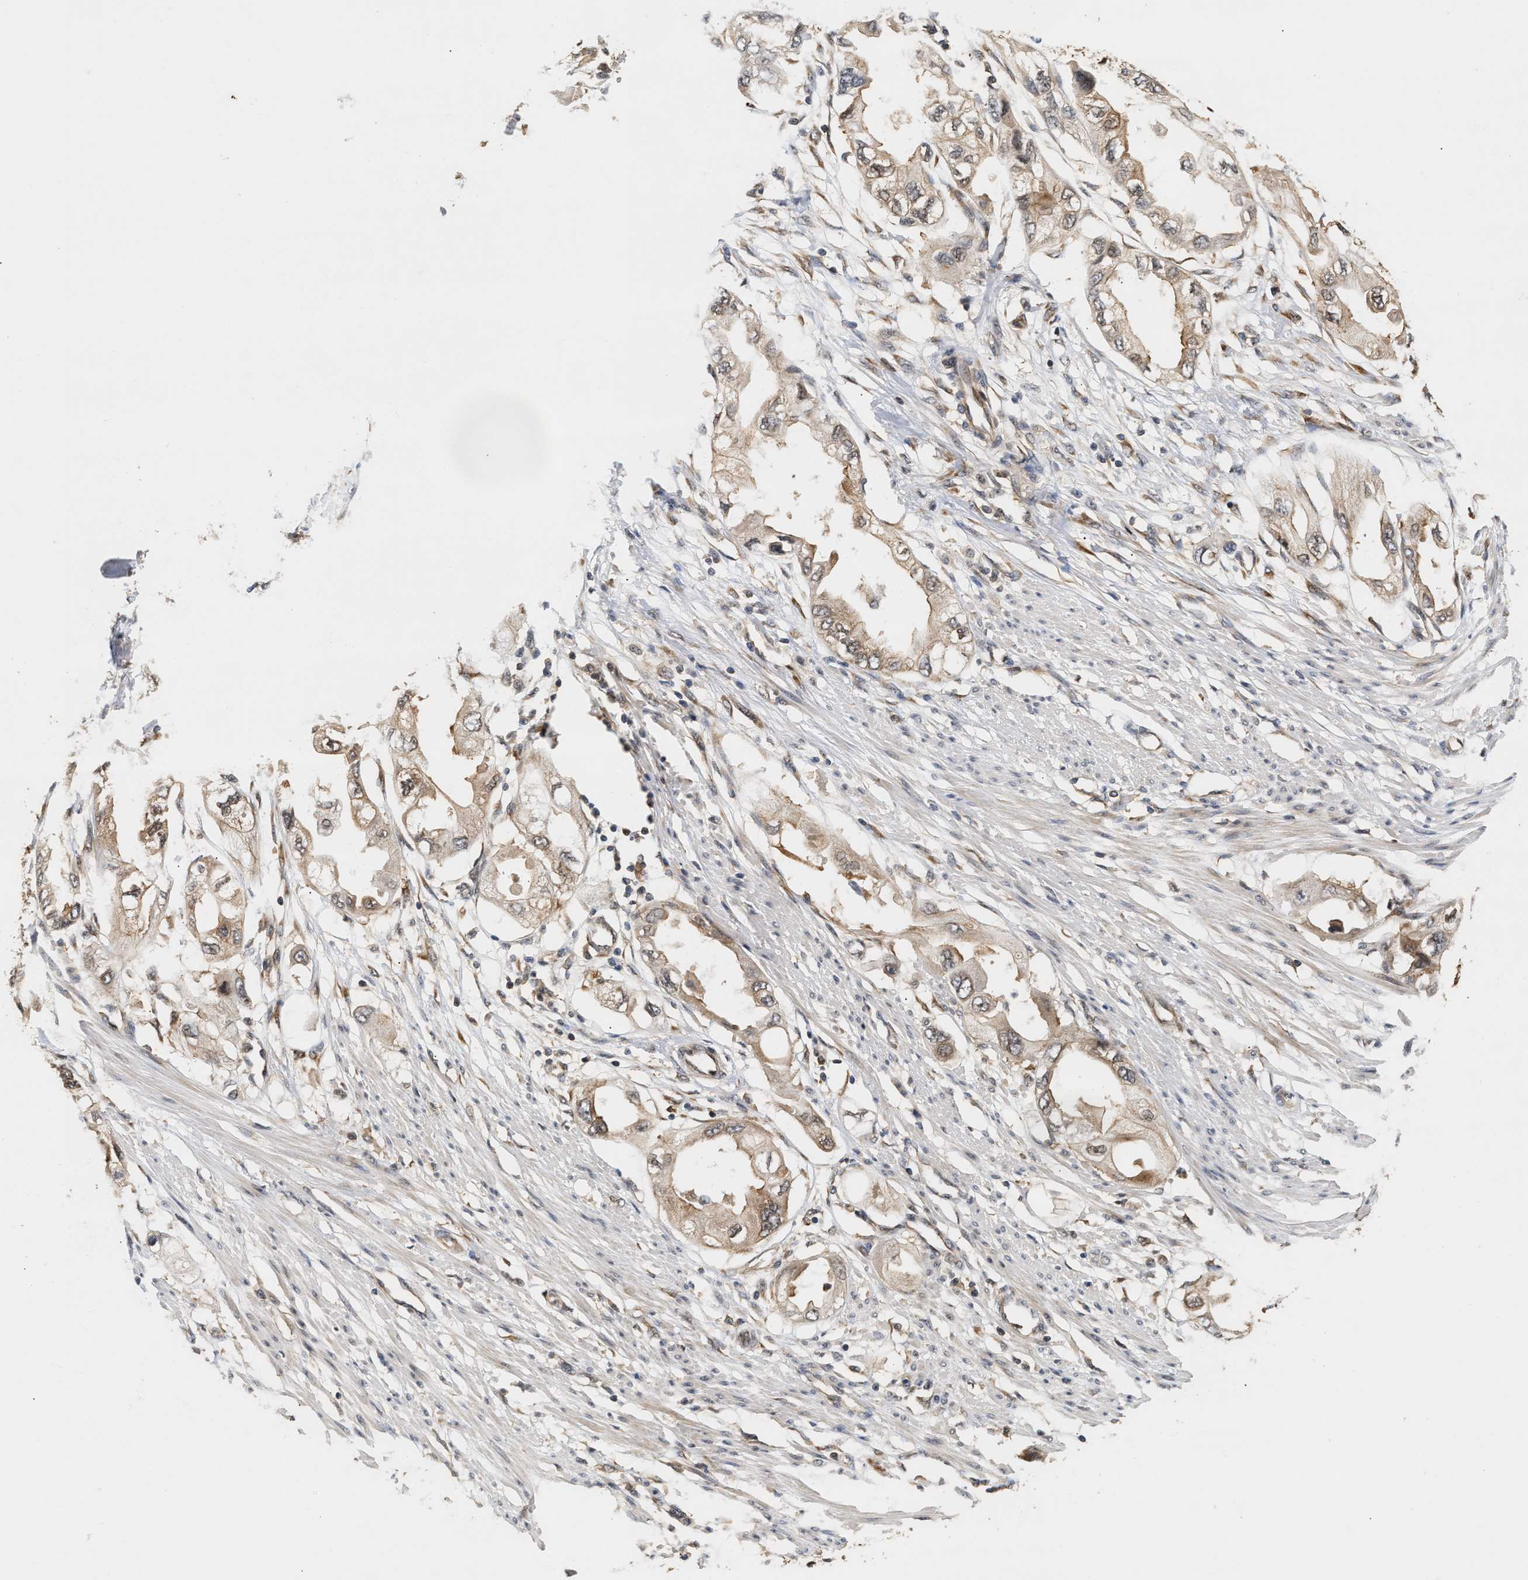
{"staining": {"intensity": "weak", "quantity": ">75%", "location": "cytoplasmic/membranous,nuclear"}, "tissue": "endometrial cancer", "cell_type": "Tumor cells", "image_type": "cancer", "snomed": [{"axis": "morphology", "description": "Adenocarcinoma, NOS"}, {"axis": "topography", "description": "Endometrium"}], "caption": "This micrograph demonstrates endometrial adenocarcinoma stained with immunohistochemistry (IHC) to label a protein in brown. The cytoplasmic/membranous and nuclear of tumor cells show weak positivity for the protein. Nuclei are counter-stained blue.", "gene": "ABHD5", "patient": {"sex": "female", "age": 67}}